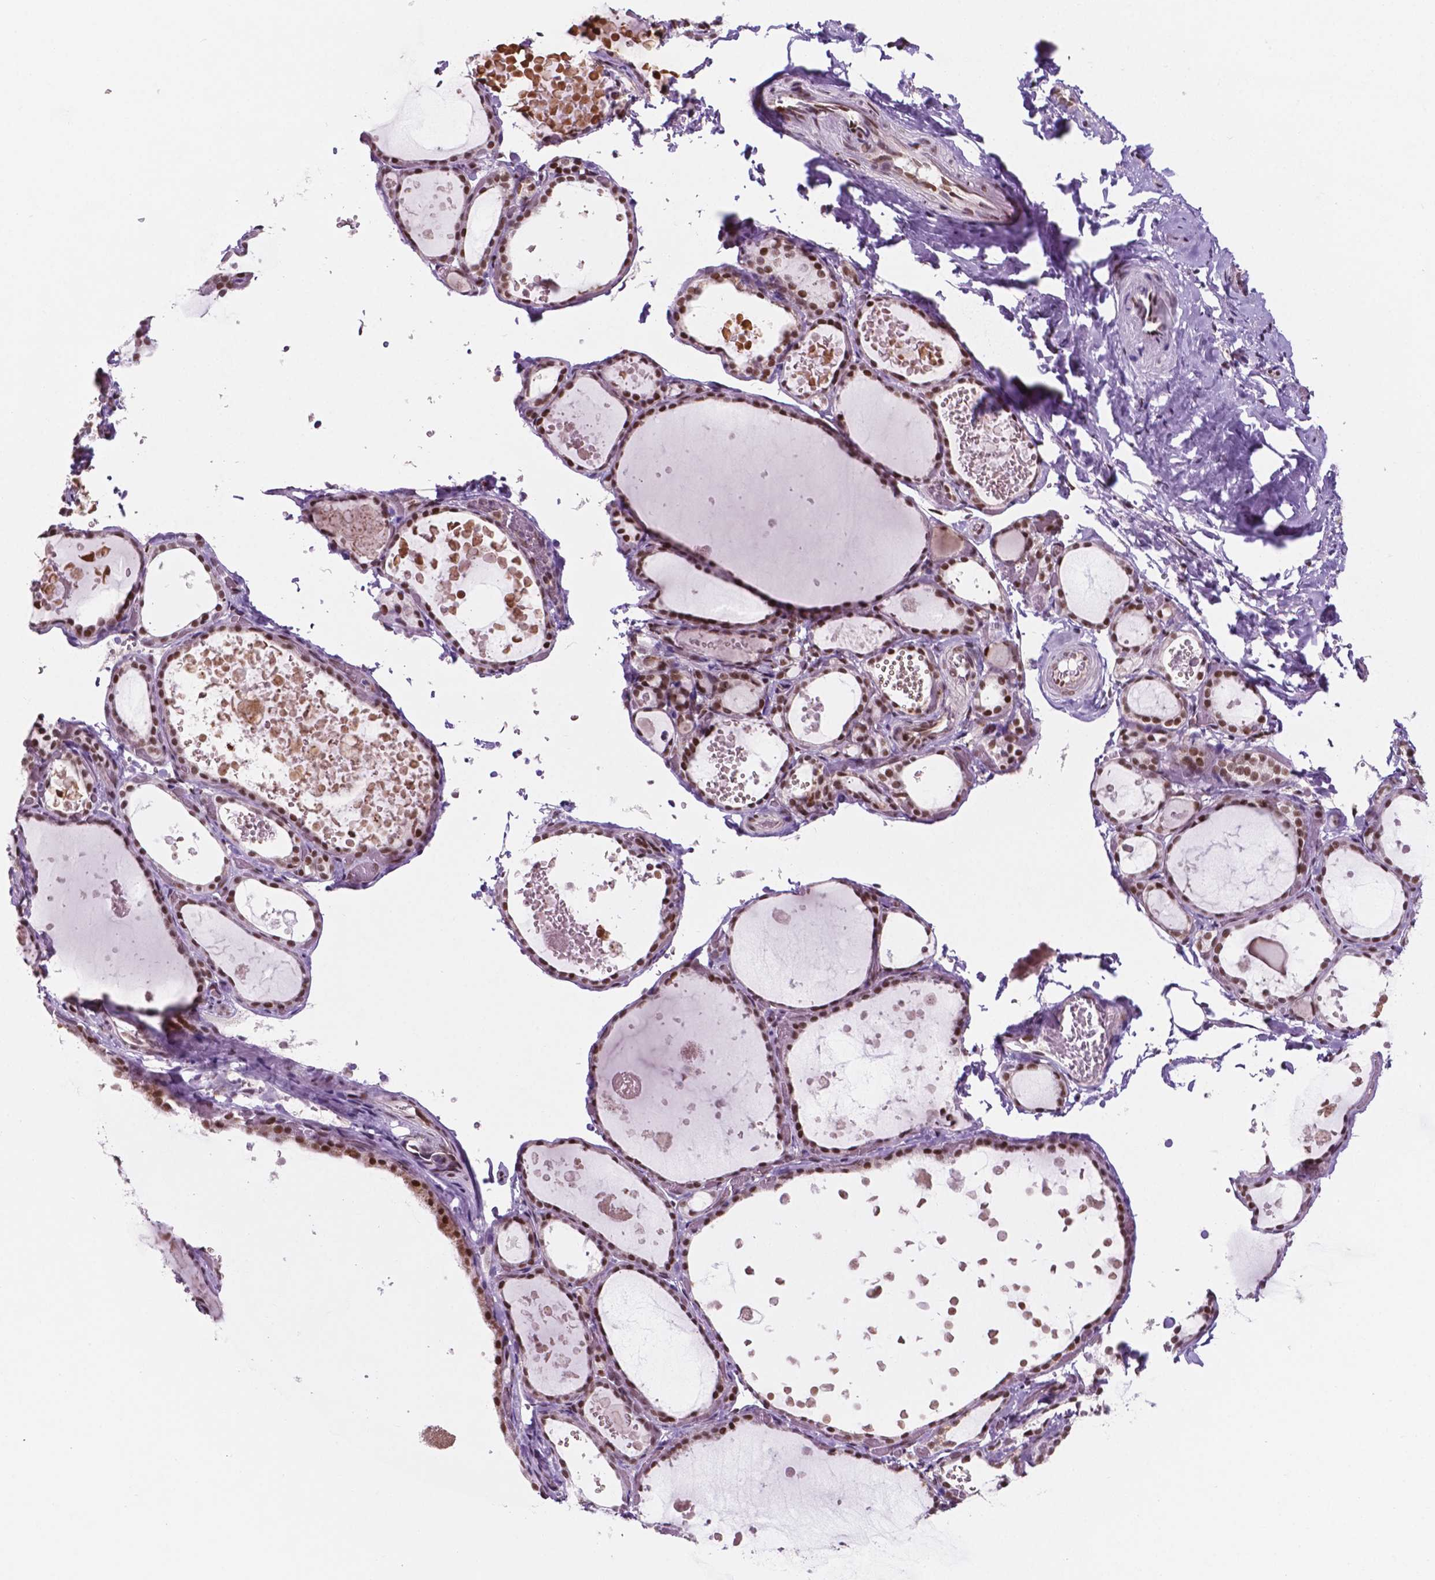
{"staining": {"intensity": "strong", "quantity": ">75%", "location": "nuclear"}, "tissue": "thyroid gland", "cell_type": "Glandular cells", "image_type": "normal", "snomed": [{"axis": "morphology", "description": "Normal tissue, NOS"}, {"axis": "topography", "description": "Thyroid gland"}], "caption": "This photomicrograph demonstrates immunohistochemistry staining of benign thyroid gland, with high strong nuclear positivity in approximately >75% of glandular cells.", "gene": "PER2", "patient": {"sex": "female", "age": 56}}